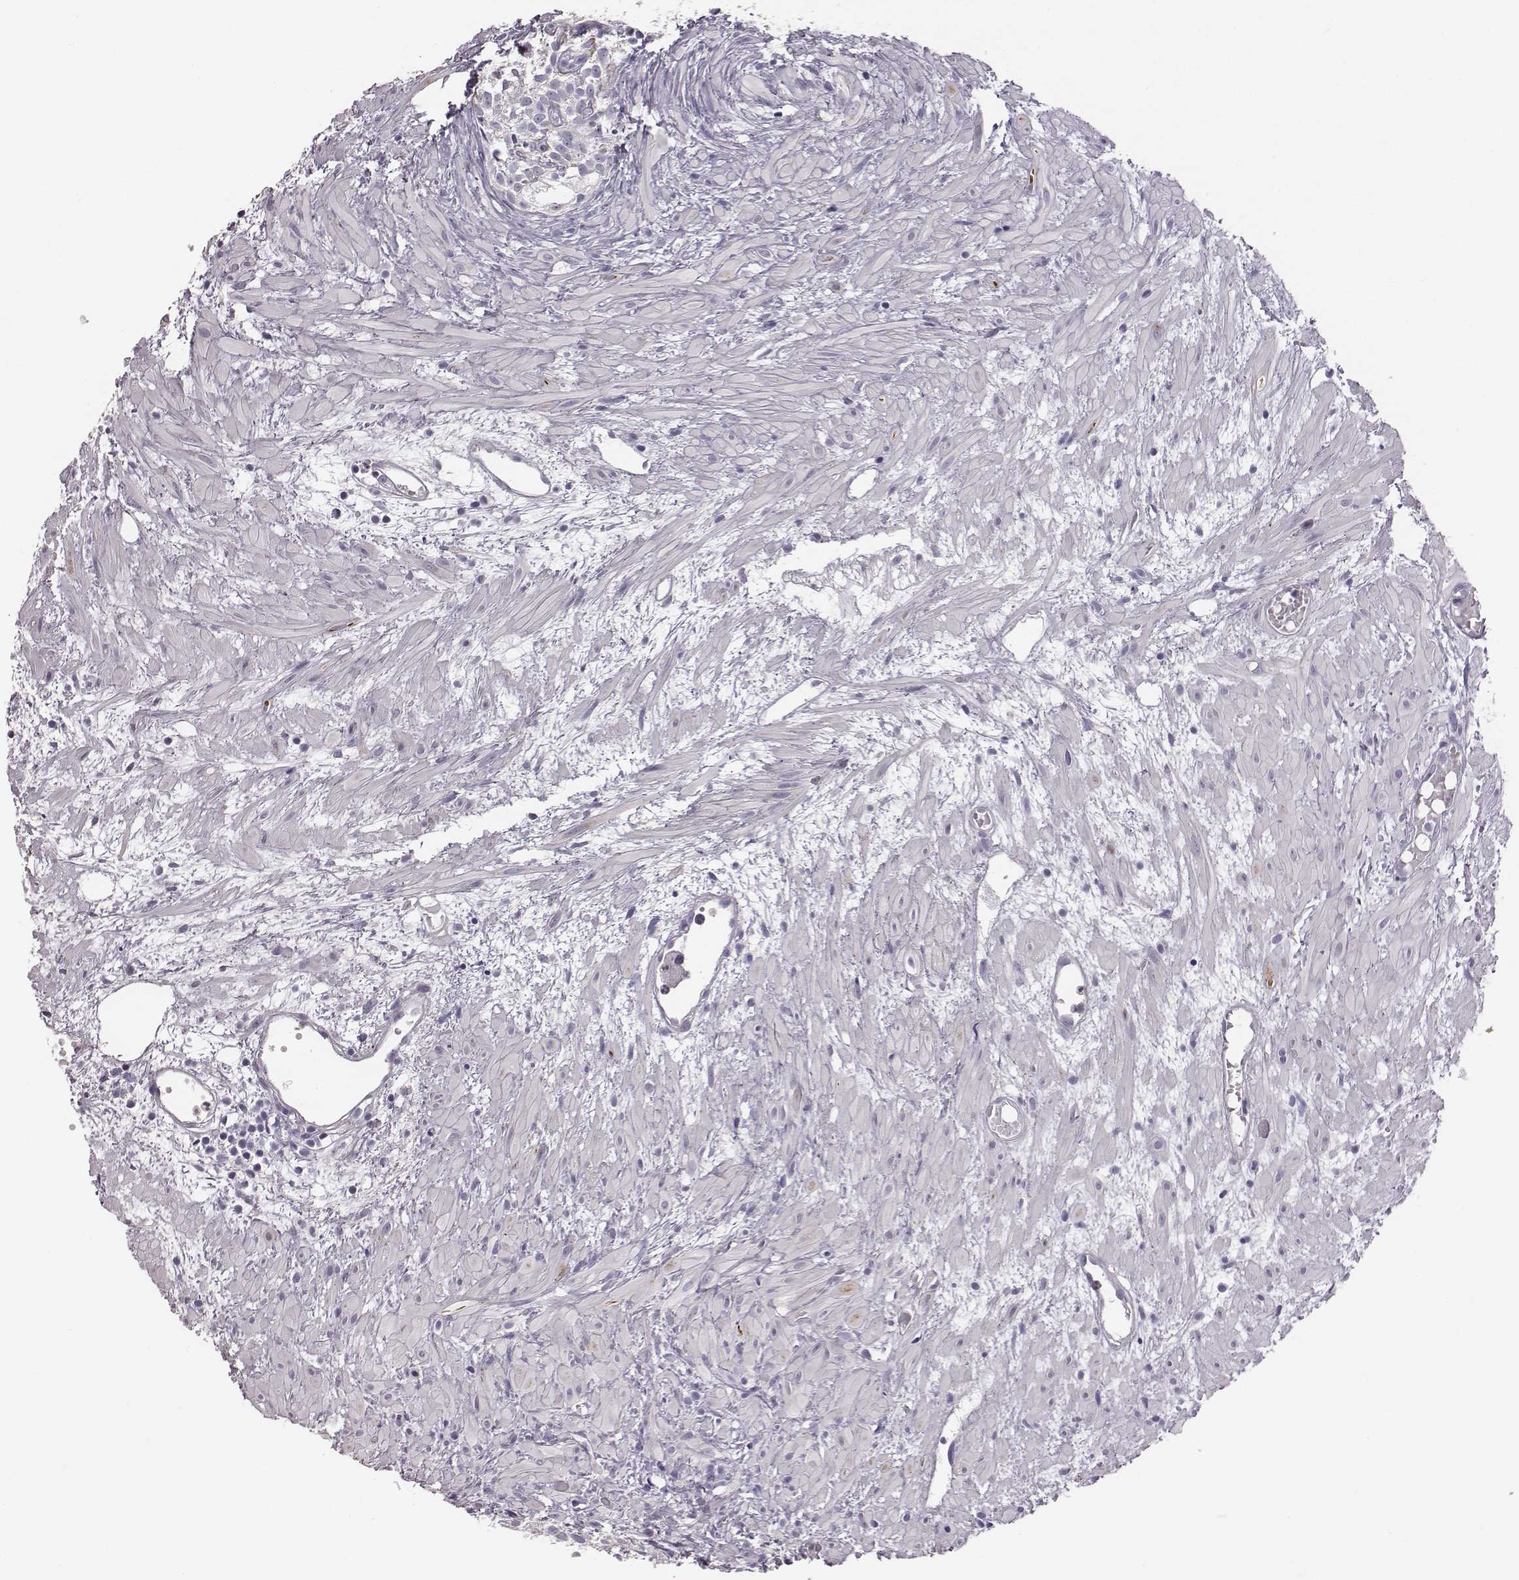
{"staining": {"intensity": "negative", "quantity": "none", "location": "none"}, "tissue": "prostate cancer", "cell_type": "Tumor cells", "image_type": "cancer", "snomed": [{"axis": "morphology", "description": "Adenocarcinoma, High grade"}, {"axis": "topography", "description": "Prostate"}], "caption": "Photomicrograph shows no protein positivity in tumor cells of high-grade adenocarcinoma (prostate) tissue.", "gene": "GUCA1A", "patient": {"sex": "male", "age": 79}}